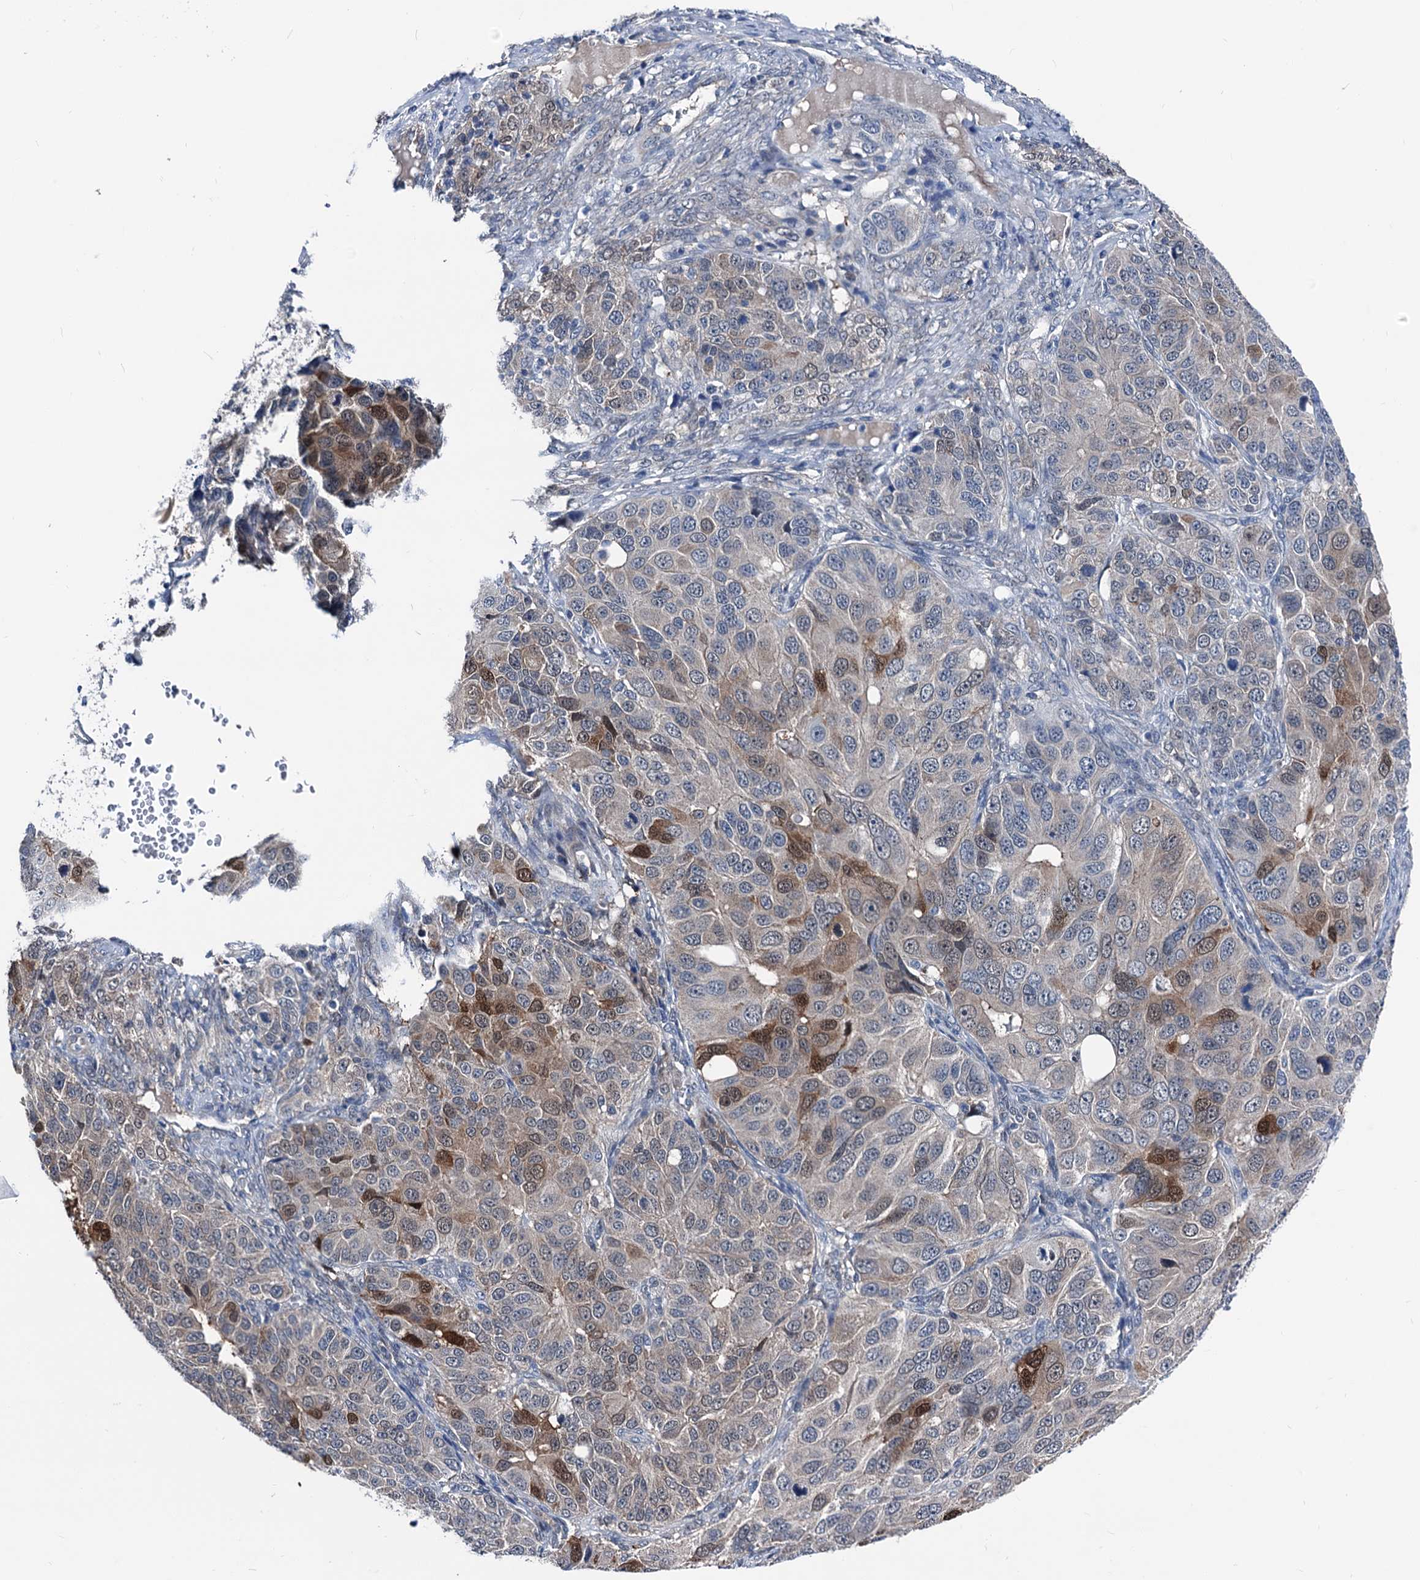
{"staining": {"intensity": "moderate", "quantity": "<25%", "location": "cytoplasmic/membranous,nuclear"}, "tissue": "ovarian cancer", "cell_type": "Tumor cells", "image_type": "cancer", "snomed": [{"axis": "morphology", "description": "Carcinoma, endometroid"}, {"axis": "topography", "description": "Ovary"}], "caption": "This histopathology image displays immunohistochemistry staining of human ovarian endometroid carcinoma, with low moderate cytoplasmic/membranous and nuclear staining in about <25% of tumor cells.", "gene": "GLO1", "patient": {"sex": "female", "age": 51}}